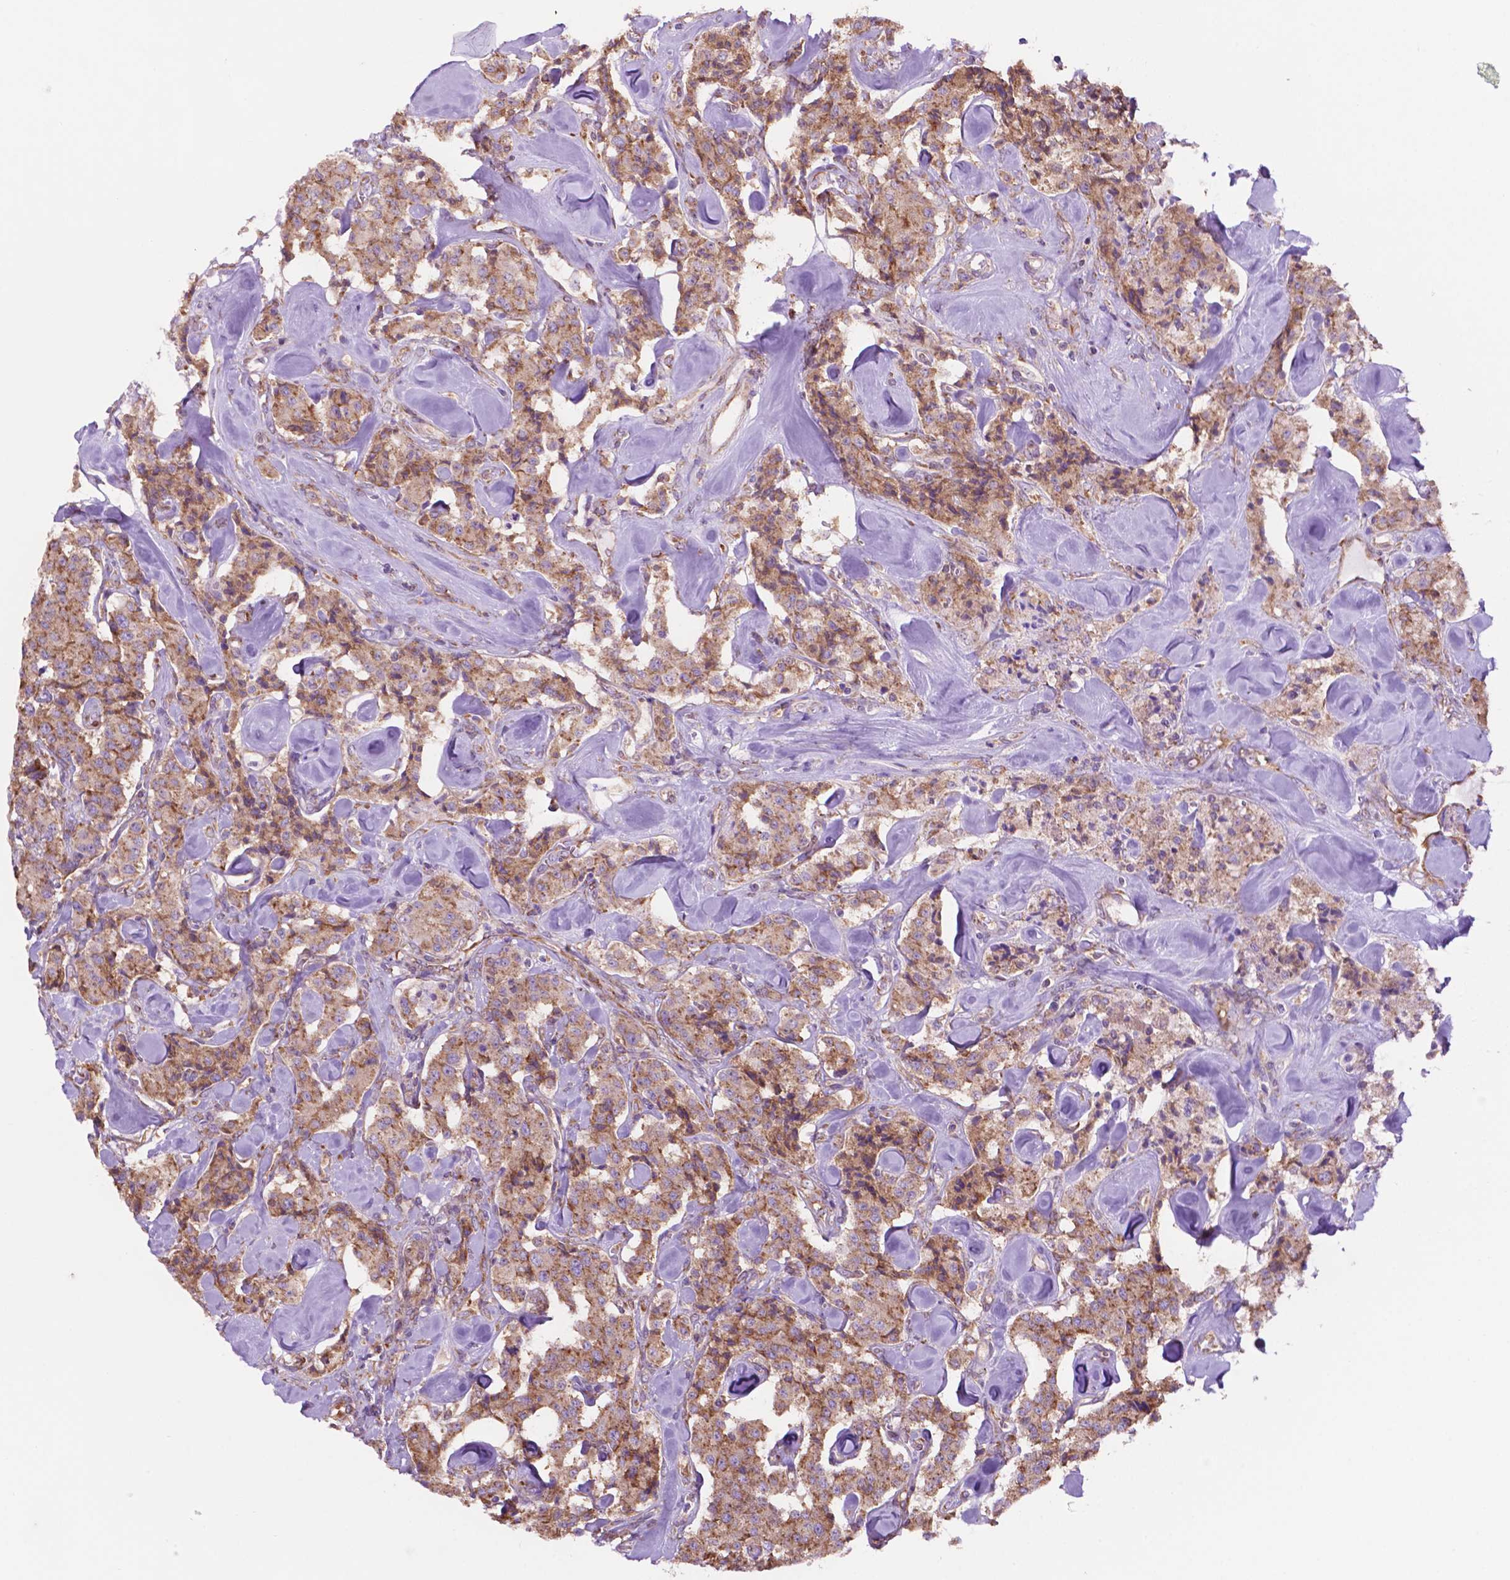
{"staining": {"intensity": "moderate", "quantity": ">75%", "location": "cytoplasmic/membranous"}, "tissue": "carcinoid", "cell_type": "Tumor cells", "image_type": "cancer", "snomed": [{"axis": "morphology", "description": "Carcinoid, malignant, NOS"}, {"axis": "topography", "description": "Pancreas"}], "caption": "Protein staining shows moderate cytoplasmic/membranous staining in approximately >75% of tumor cells in carcinoid (malignant).", "gene": "RPL29", "patient": {"sex": "male", "age": 41}}